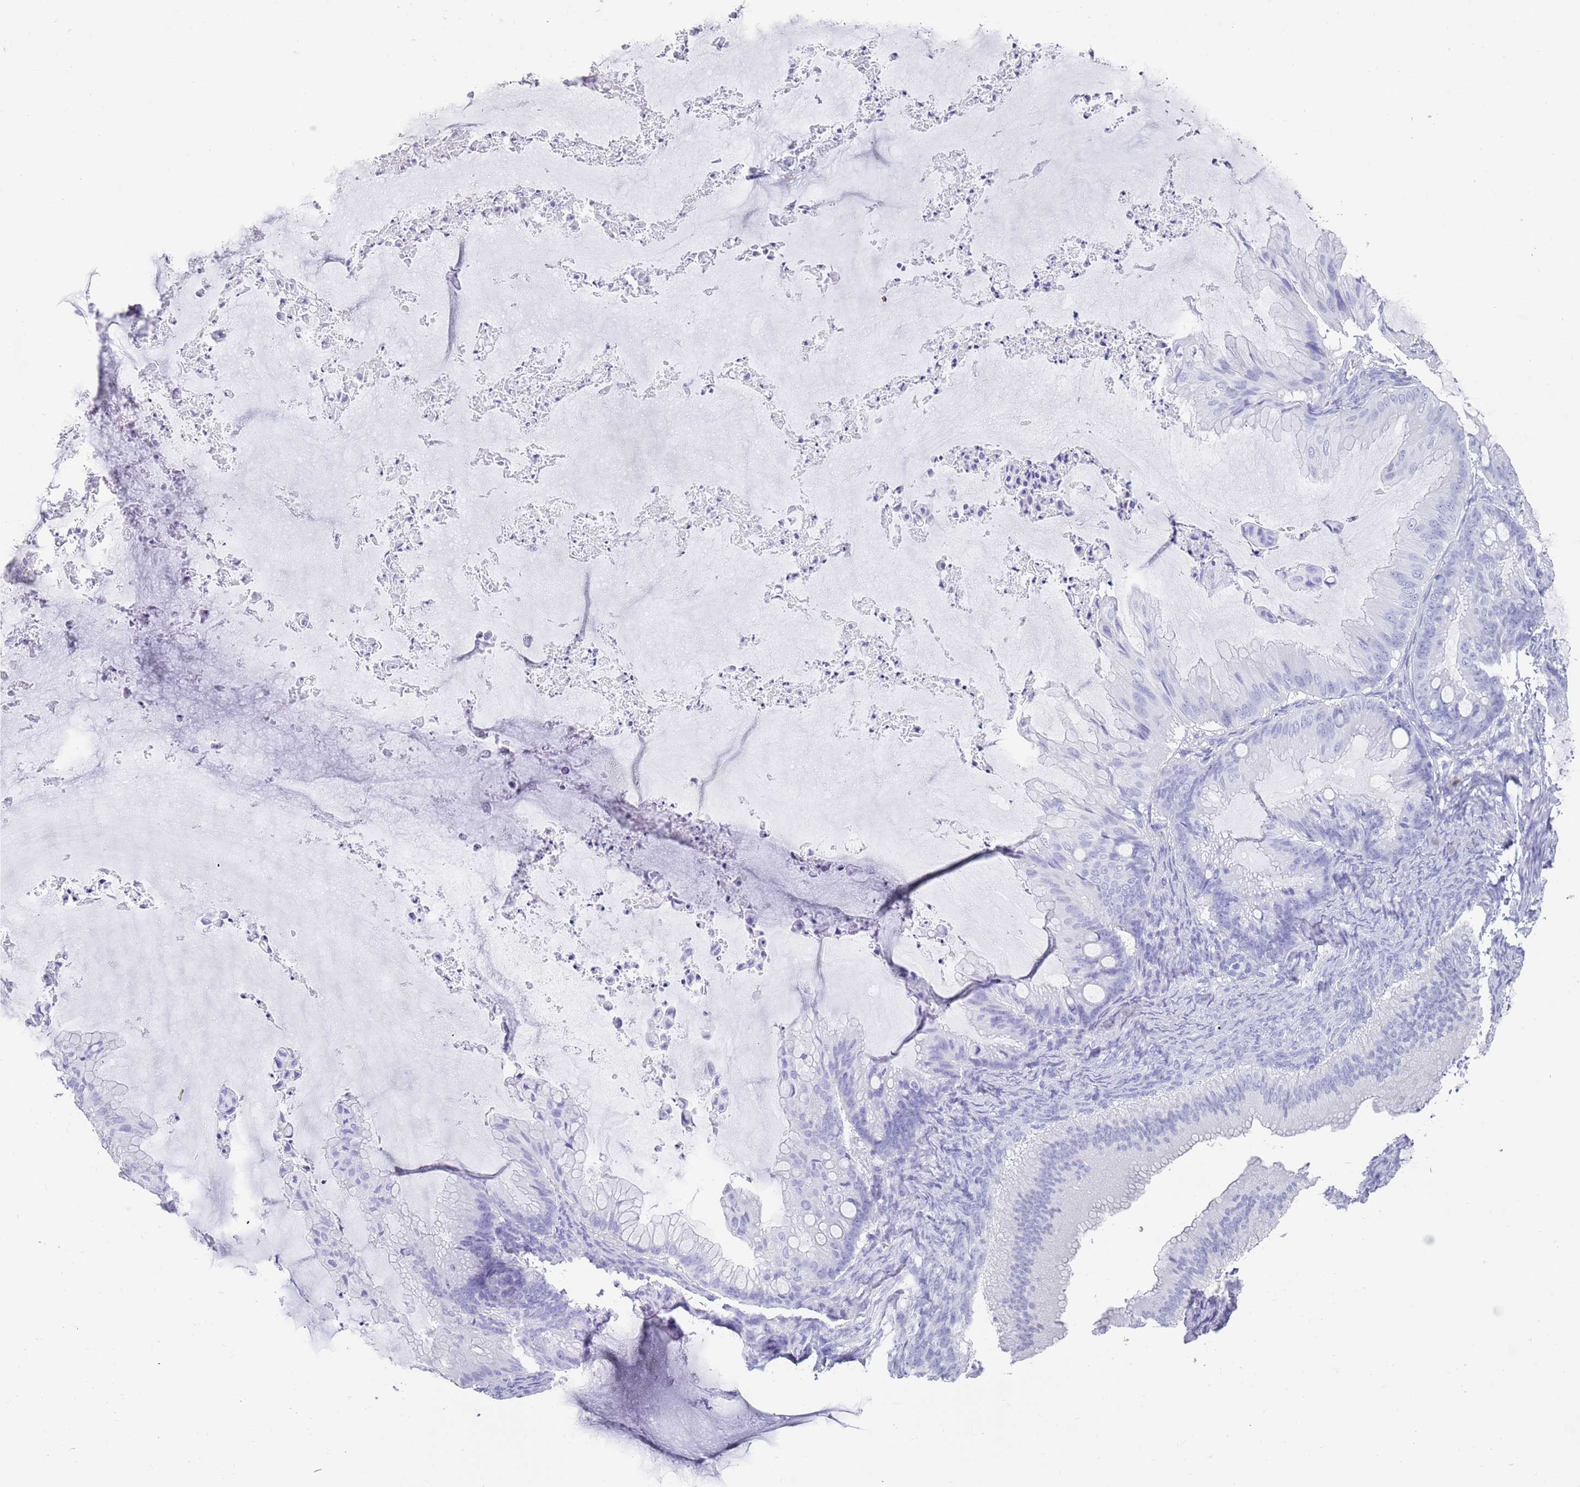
{"staining": {"intensity": "negative", "quantity": "none", "location": "none"}, "tissue": "ovarian cancer", "cell_type": "Tumor cells", "image_type": "cancer", "snomed": [{"axis": "morphology", "description": "Cystadenocarcinoma, mucinous, NOS"}, {"axis": "topography", "description": "Ovary"}], "caption": "The histopathology image reveals no significant positivity in tumor cells of ovarian cancer.", "gene": "MYADML2", "patient": {"sex": "female", "age": 71}}